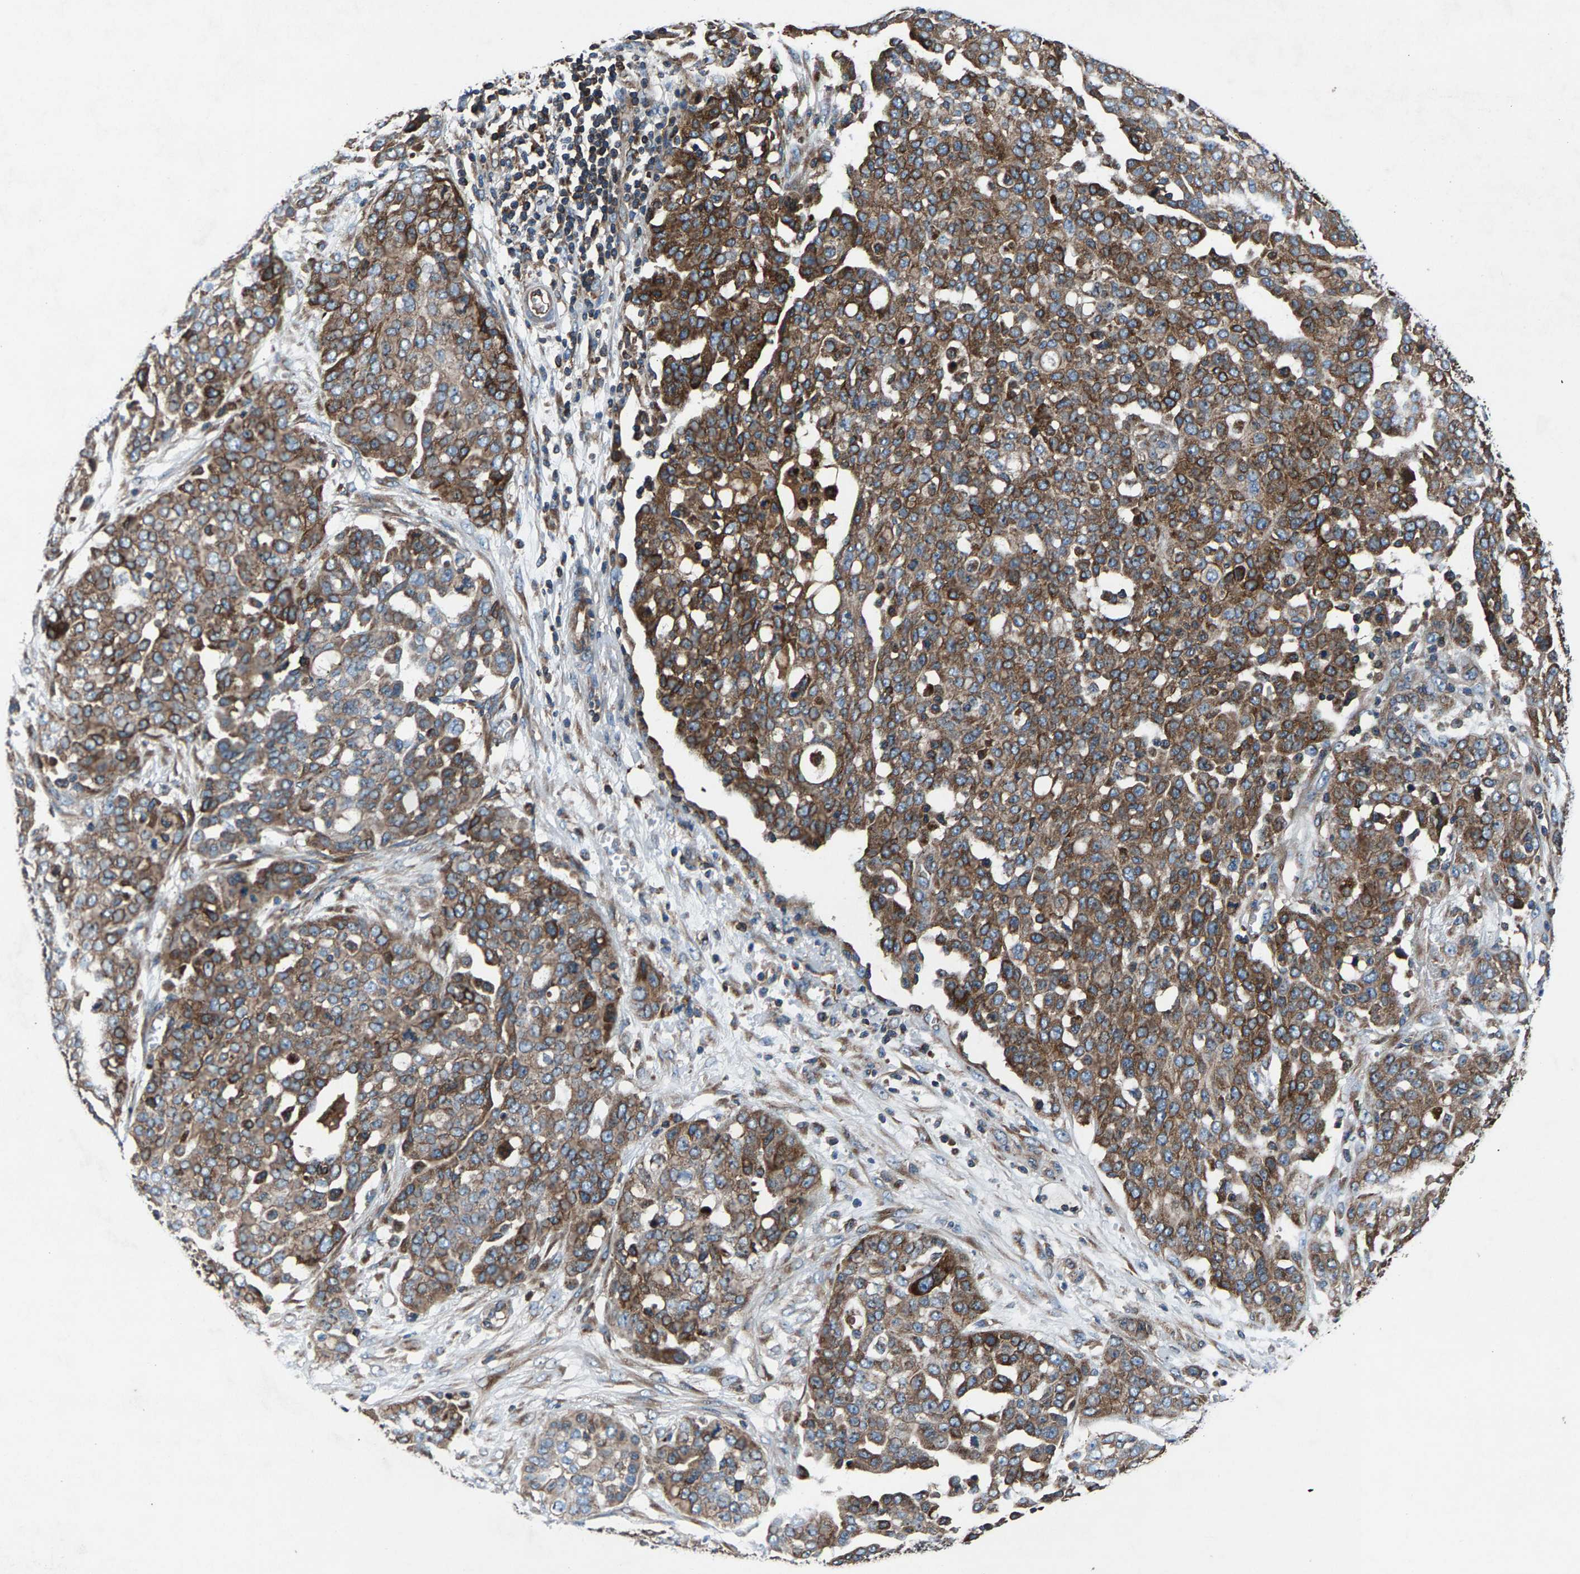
{"staining": {"intensity": "moderate", "quantity": ">75%", "location": "cytoplasmic/membranous"}, "tissue": "ovarian cancer", "cell_type": "Tumor cells", "image_type": "cancer", "snomed": [{"axis": "morphology", "description": "Cystadenocarcinoma, serous, NOS"}, {"axis": "topography", "description": "Soft tissue"}, {"axis": "topography", "description": "Ovary"}], "caption": "Ovarian cancer (serous cystadenocarcinoma) stained with a protein marker exhibits moderate staining in tumor cells.", "gene": "LPCAT1", "patient": {"sex": "female", "age": 57}}